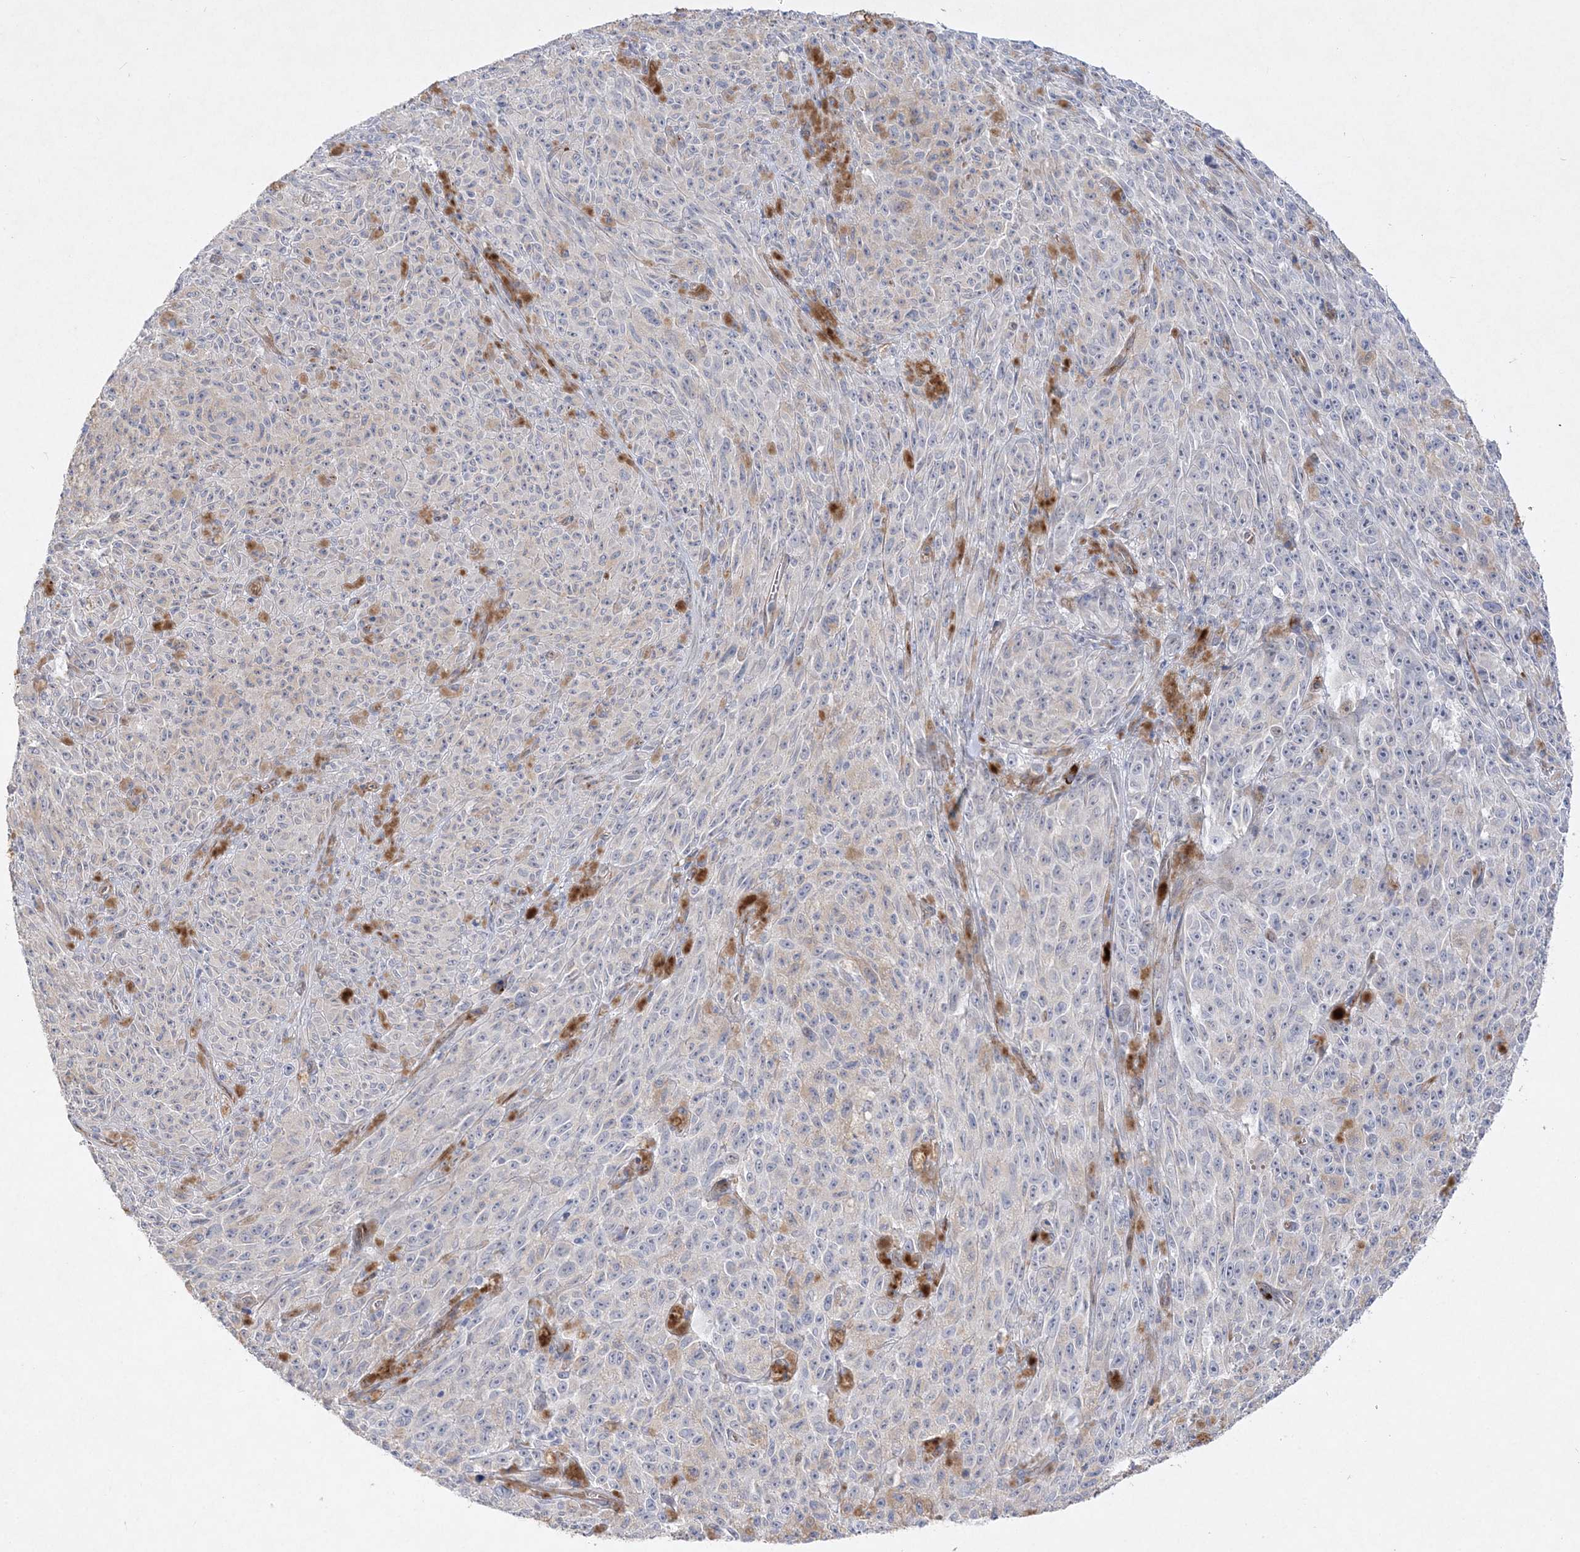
{"staining": {"intensity": "negative", "quantity": "none", "location": "none"}, "tissue": "melanoma", "cell_type": "Tumor cells", "image_type": "cancer", "snomed": [{"axis": "morphology", "description": "Malignant melanoma, NOS"}, {"axis": "topography", "description": "Skin"}], "caption": "Immunohistochemistry photomicrograph of human malignant melanoma stained for a protein (brown), which reveals no expression in tumor cells. (DAB immunohistochemistry visualized using brightfield microscopy, high magnification).", "gene": "TMEM132B", "patient": {"sex": "female", "age": 82}}